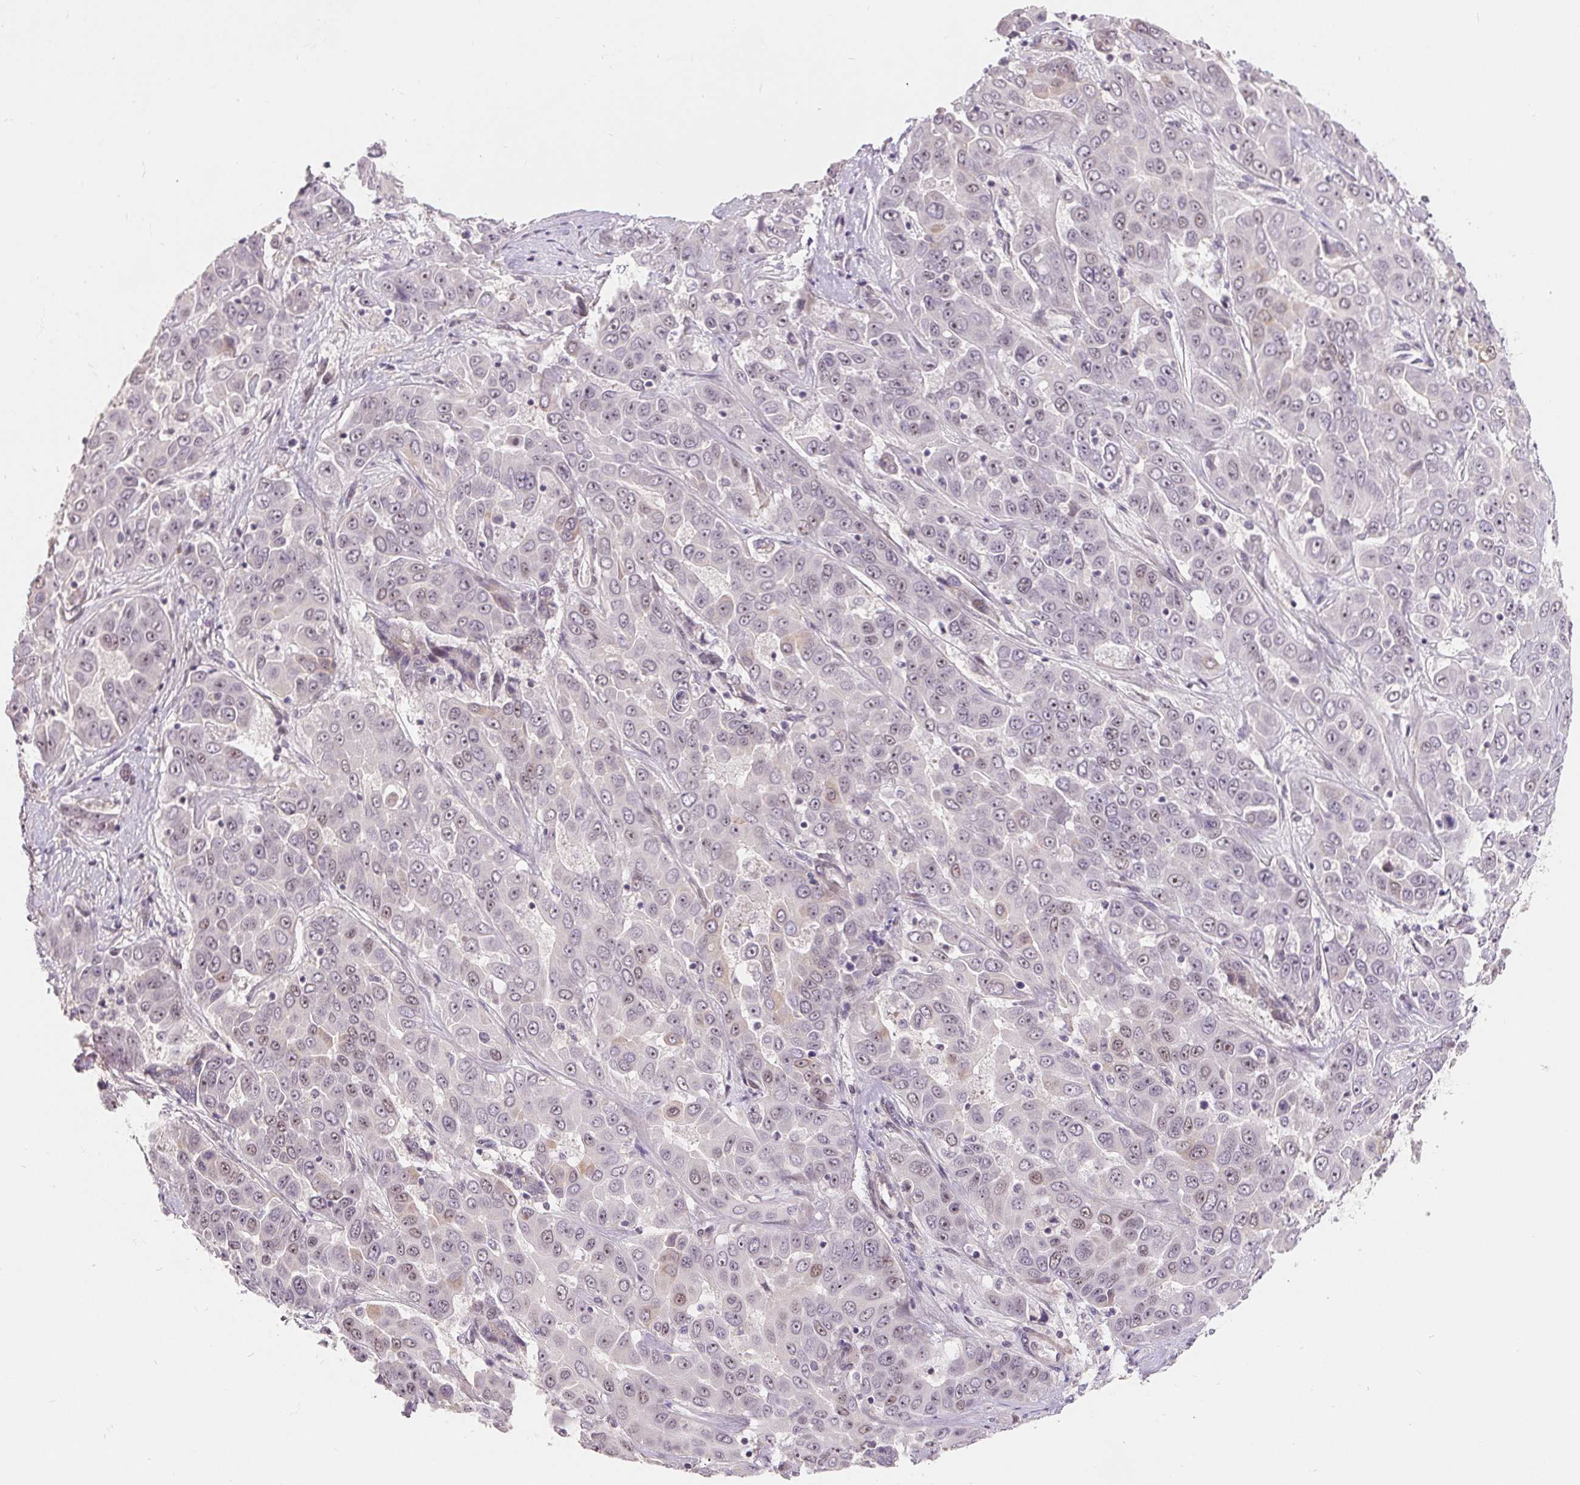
{"staining": {"intensity": "weak", "quantity": "<25%", "location": "nuclear"}, "tissue": "liver cancer", "cell_type": "Tumor cells", "image_type": "cancer", "snomed": [{"axis": "morphology", "description": "Cholangiocarcinoma"}, {"axis": "topography", "description": "Liver"}], "caption": "This is an immunohistochemistry histopathology image of cholangiocarcinoma (liver). There is no staining in tumor cells.", "gene": "NRG2", "patient": {"sex": "female", "age": 52}}